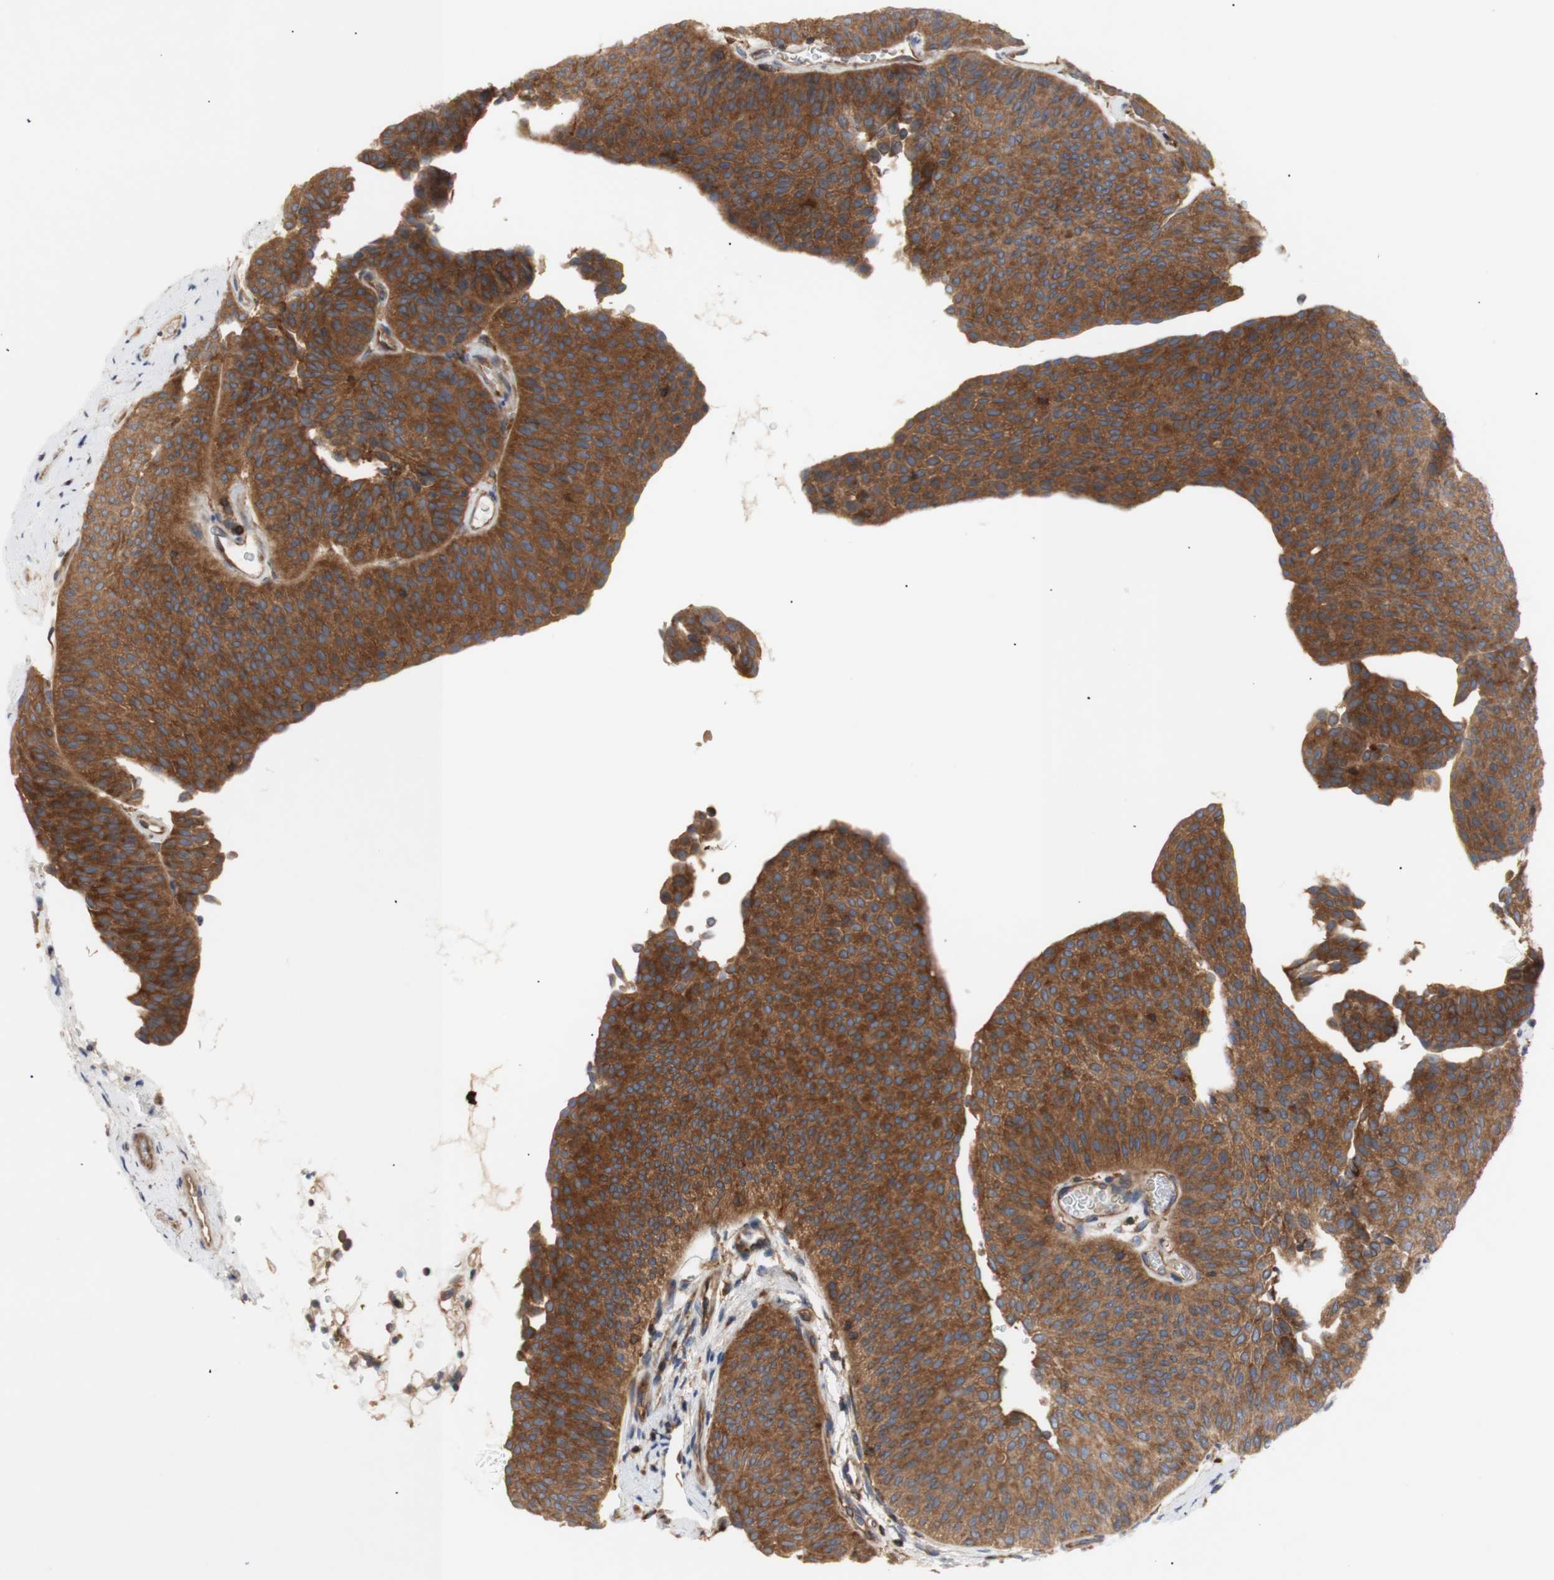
{"staining": {"intensity": "strong", "quantity": ">75%", "location": "cytoplasmic/membranous"}, "tissue": "urothelial cancer", "cell_type": "Tumor cells", "image_type": "cancer", "snomed": [{"axis": "morphology", "description": "Urothelial carcinoma, Low grade"}, {"axis": "topography", "description": "Urinary bladder"}], "caption": "The immunohistochemical stain shows strong cytoplasmic/membranous positivity in tumor cells of low-grade urothelial carcinoma tissue. The staining is performed using DAB (3,3'-diaminobenzidine) brown chromogen to label protein expression. The nuclei are counter-stained blue using hematoxylin.", "gene": "IKBKG", "patient": {"sex": "female", "age": 60}}